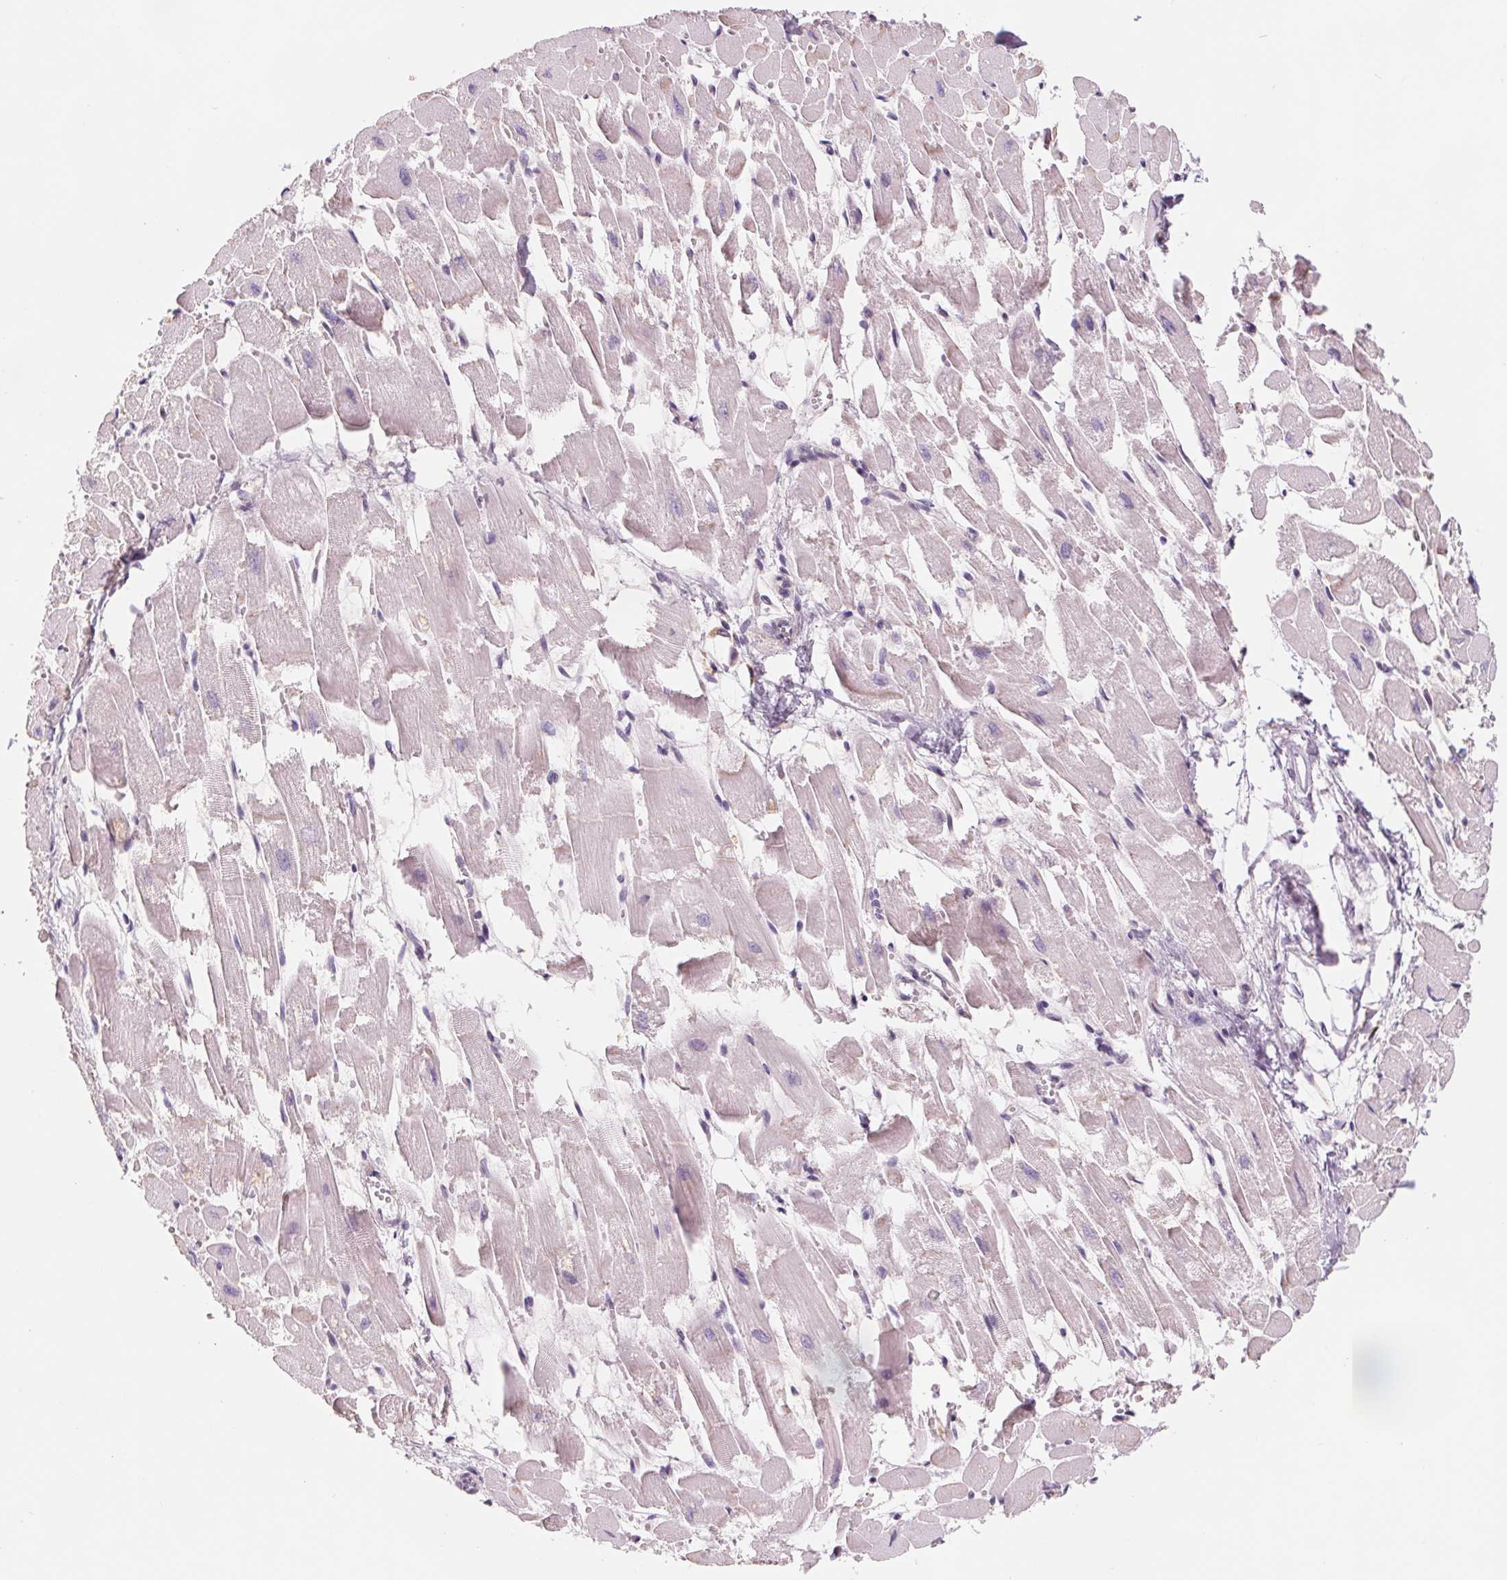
{"staining": {"intensity": "negative", "quantity": "none", "location": "none"}, "tissue": "heart muscle", "cell_type": "Cardiomyocytes", "image_type": "normal", "snomed": [{"axis": "morphology", "description": "Normal tissue, NOS"}, {"axis": "topography", "description": "Heart"}], "caption": "IHC of normal human heart muscle reveals no staining in cardiomyocytes. Brightfield microscopy of IHC stained with DAB (brown) and hematoxylin (blue), captured at high magnification.", "gene": "SAMD5", "patient": {"sex": "female", "age": 52}}